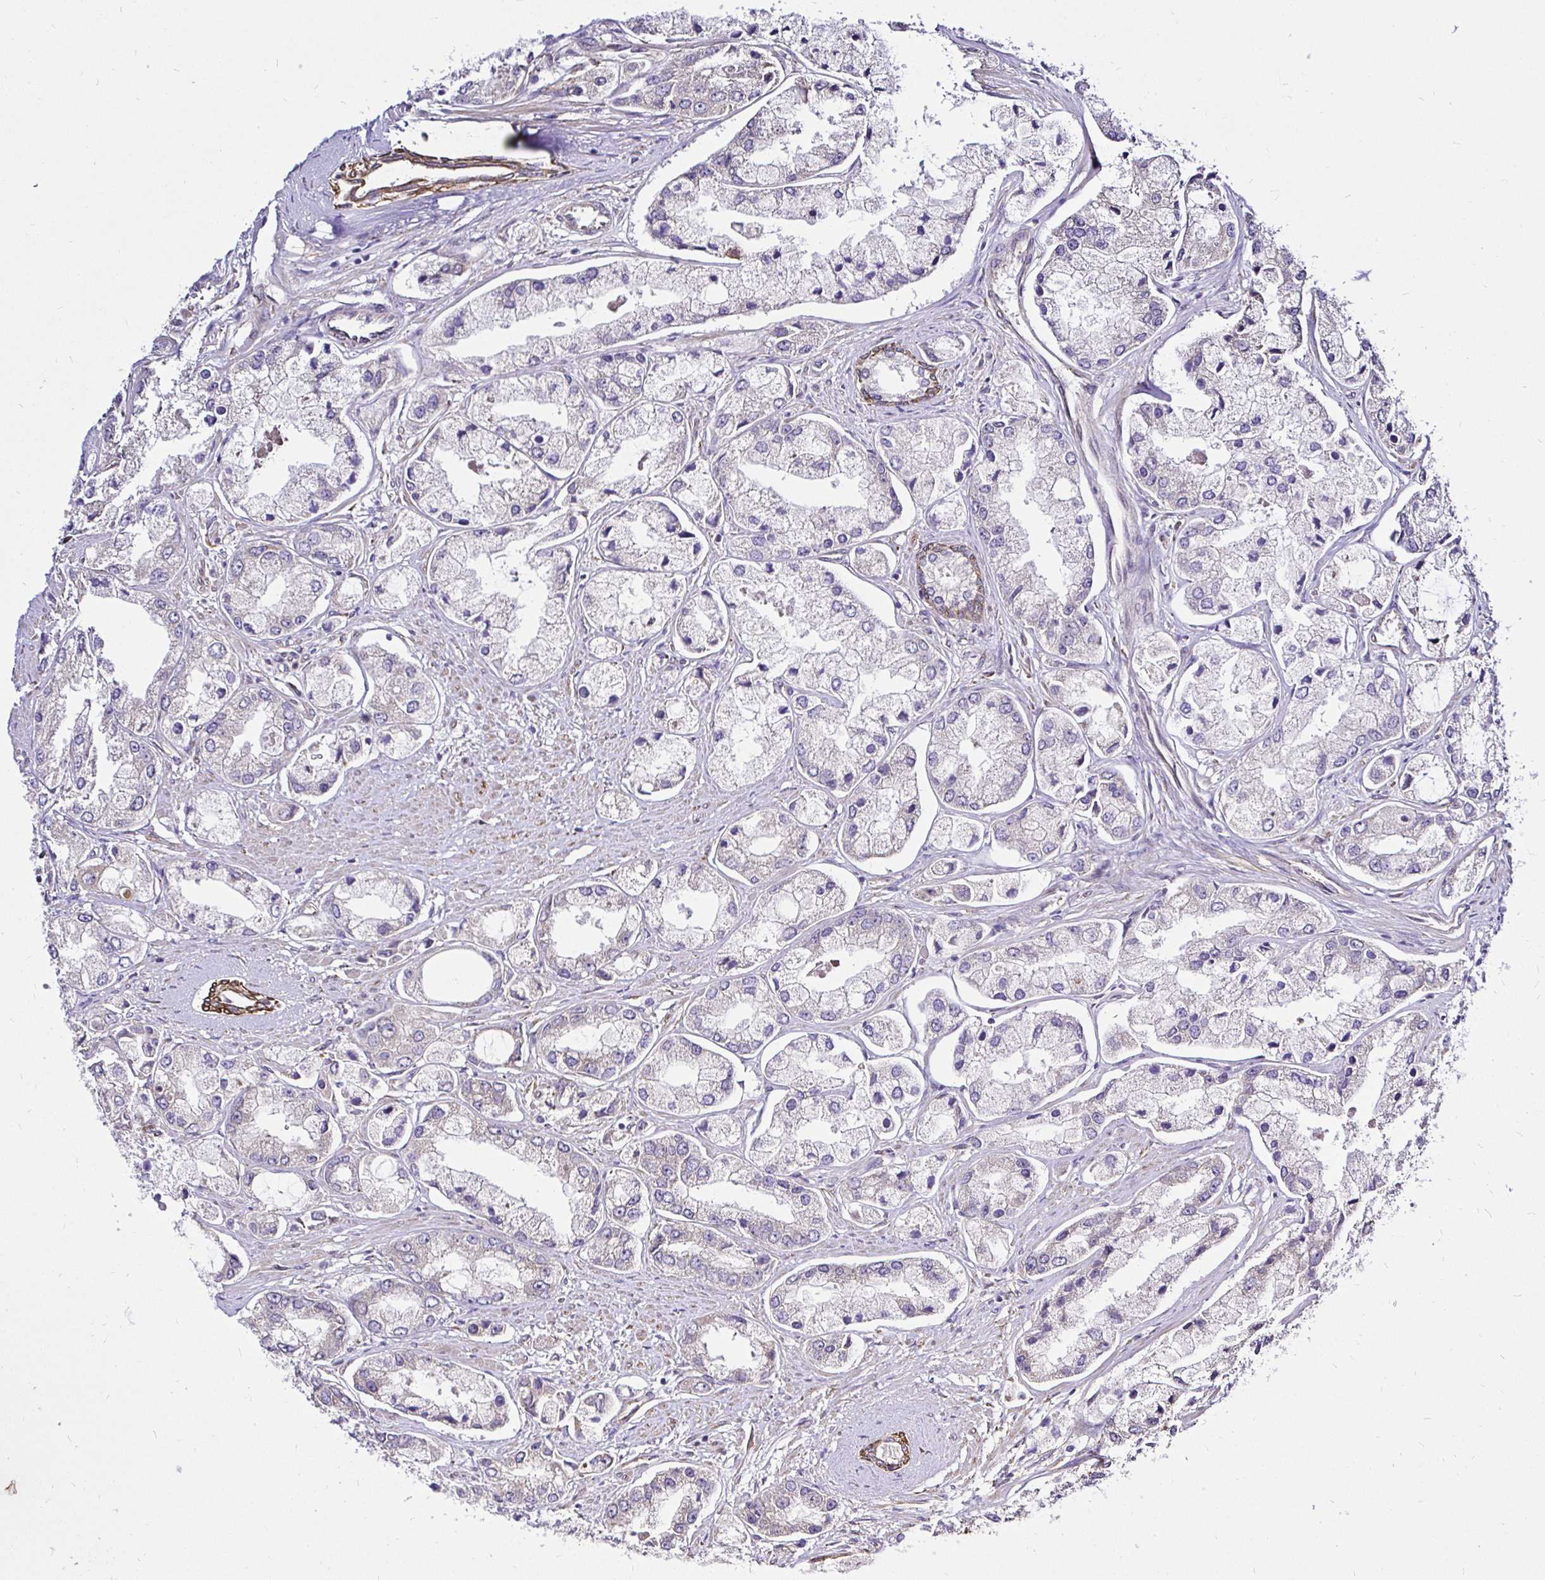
{"staining": {"intensity": "weak", "quantity": "<25%", "location": "cytoplasmic/membranous"}, "tissue": "prostate cancer", "cell_type": "Tumor cells", "image_type": "cancer", "snomed": [{"axis": "morphology", "description": "Adenocarcinoma, Low grade"}, {"axis": "topography", "description": "Prostate"}], "caption": "Immunohistochemical staining of human low-grade adenocarcinoma (prostate) demonstrates no significant expression in tumor cells.", "gene": "CCDC122", "patient": {"sex": "male", "age": 69}}